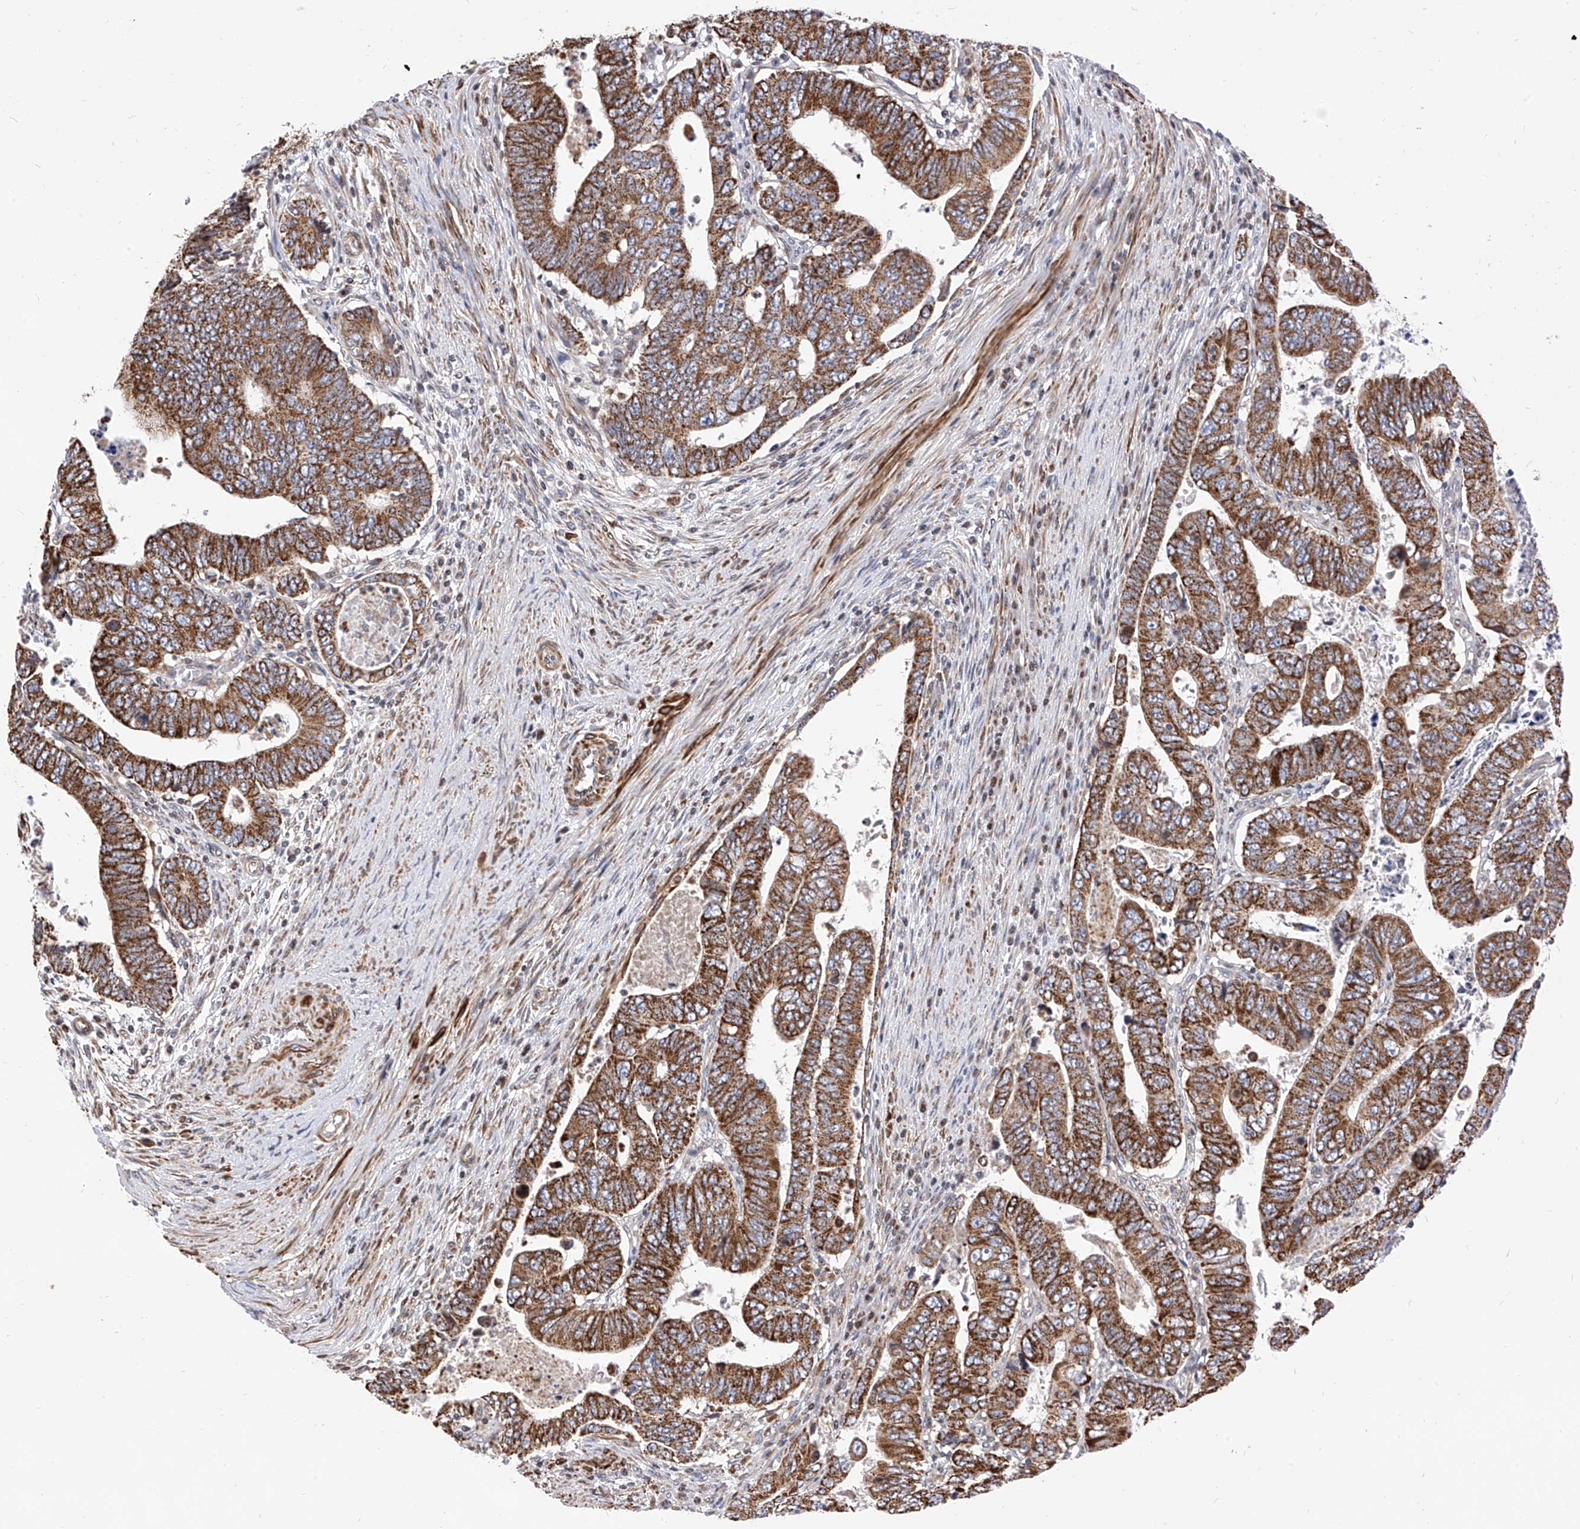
{"staining": {"intensity": "moderate", "quantity": ">75%", "location": "cytoplasmic/membranous"}, "tissue": "colorectal cancer", "cell_type": "Tumor cells", "image_type": "cancer", "snomed": [{"axis": "morphology", "description": "Normal tissue, NOS"}, {"axis": "morphology", "description": "Adenocarcinoma, NOS"}, {"axis": "topography", "description": "Rectum"}], "caption": "High-power microscopy captured an immunohistochemistry micrograph of colorectal cancer (adenocarcinoma), revealing moderate cytoplasmic/membranous staining in about >75% of tumor cells.", "gene": "TTLL8", "patient": {"sex": "female", "age": 65}}